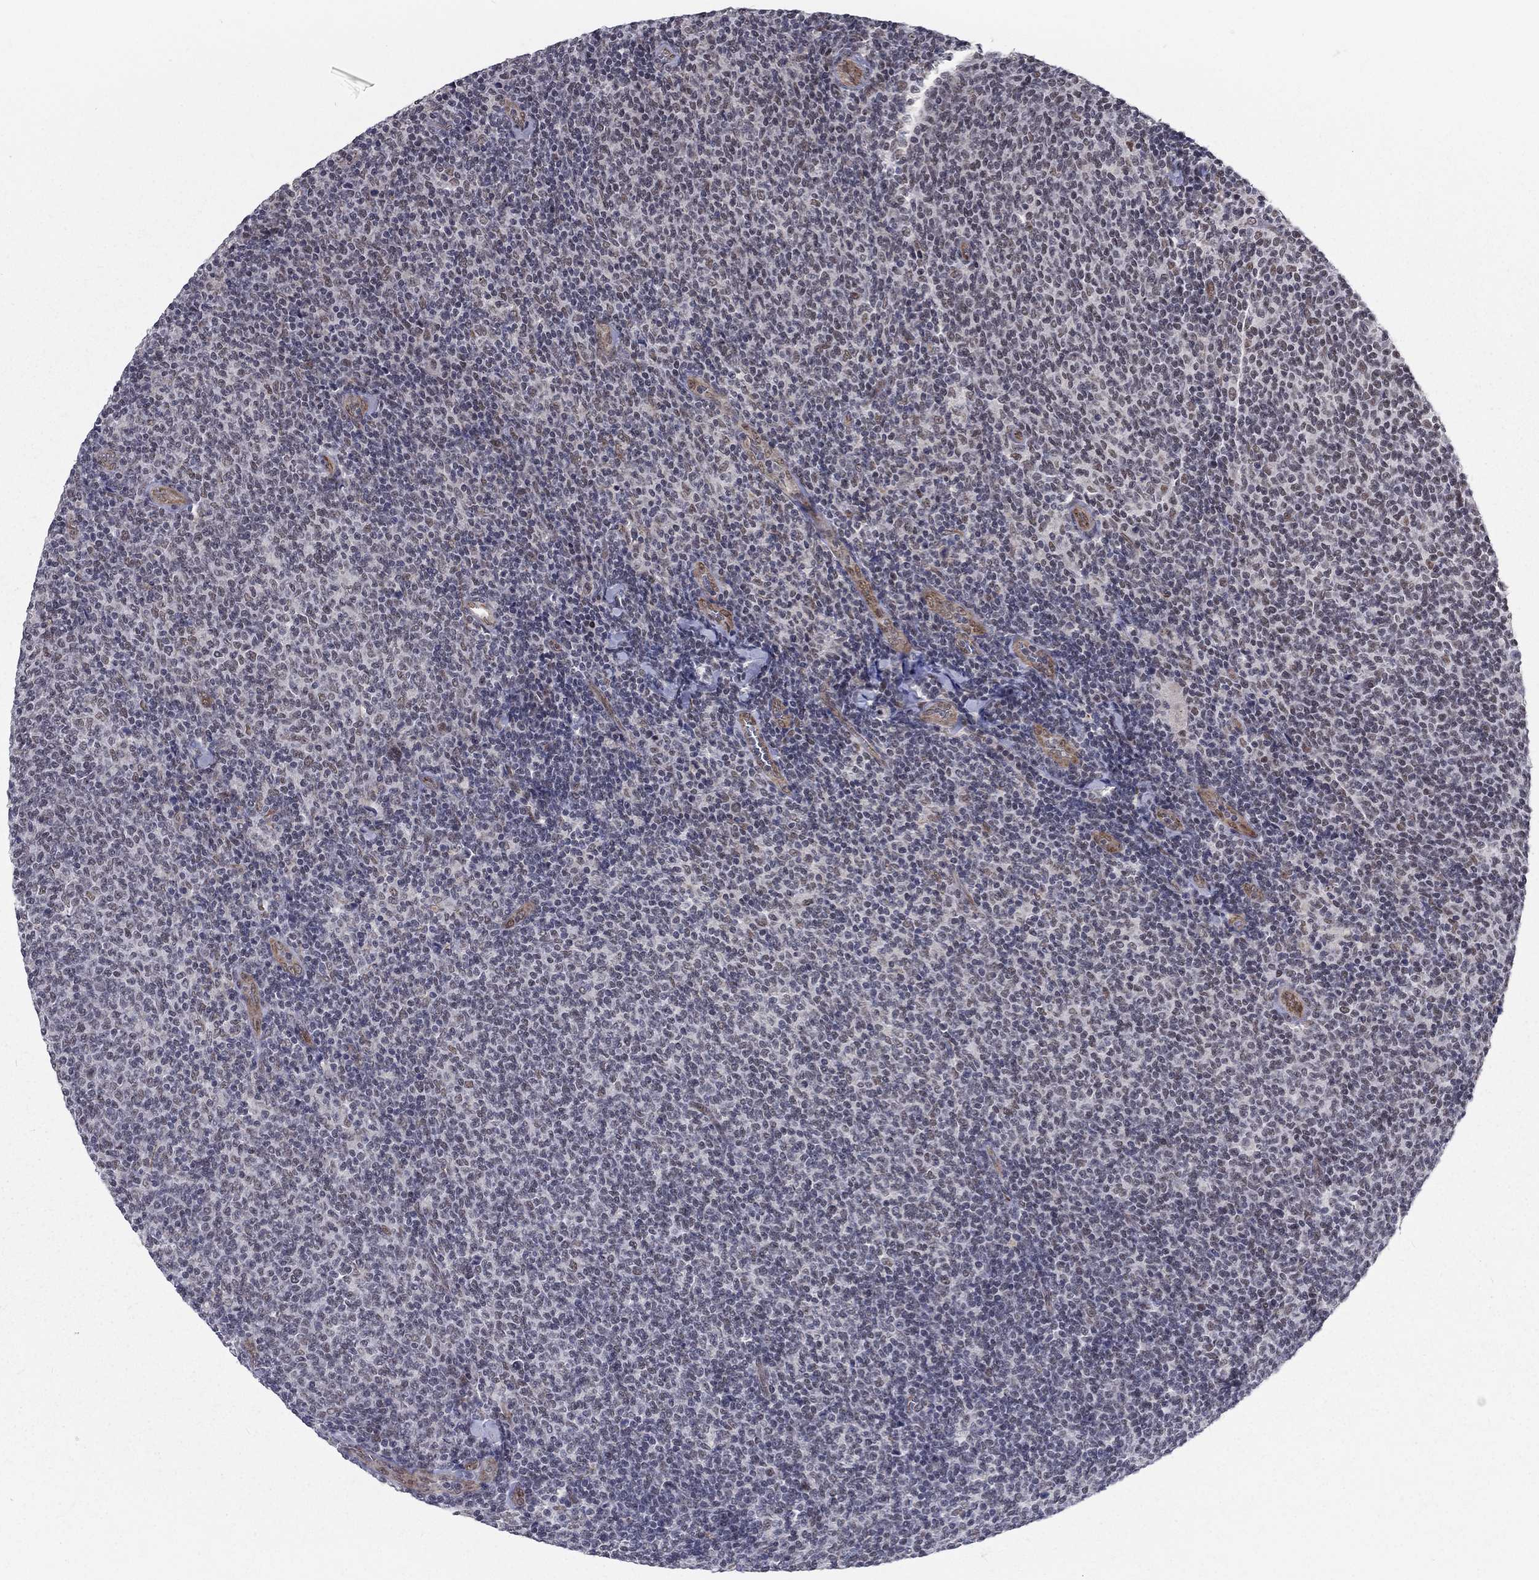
{"staining": {"intensity": "negative", "quantity": "none", "location": "none"}, "tissue": "lymphoma", "cell_type": "Tumor cells", "image_type": "cancer", "snomed": [{"axis": "morphology", "description": "Malignant lymphoma, non-Hodgkin's type, Low grade"}, {"axis": "topography", "description": "Lymph node"}], "caption": "This is an immunohistochemistry histopathology image of human lymphoma. There is no expression in tumor cells.", "gene": "ZBED1", "patient": {"sex": "male", "age": 52}}